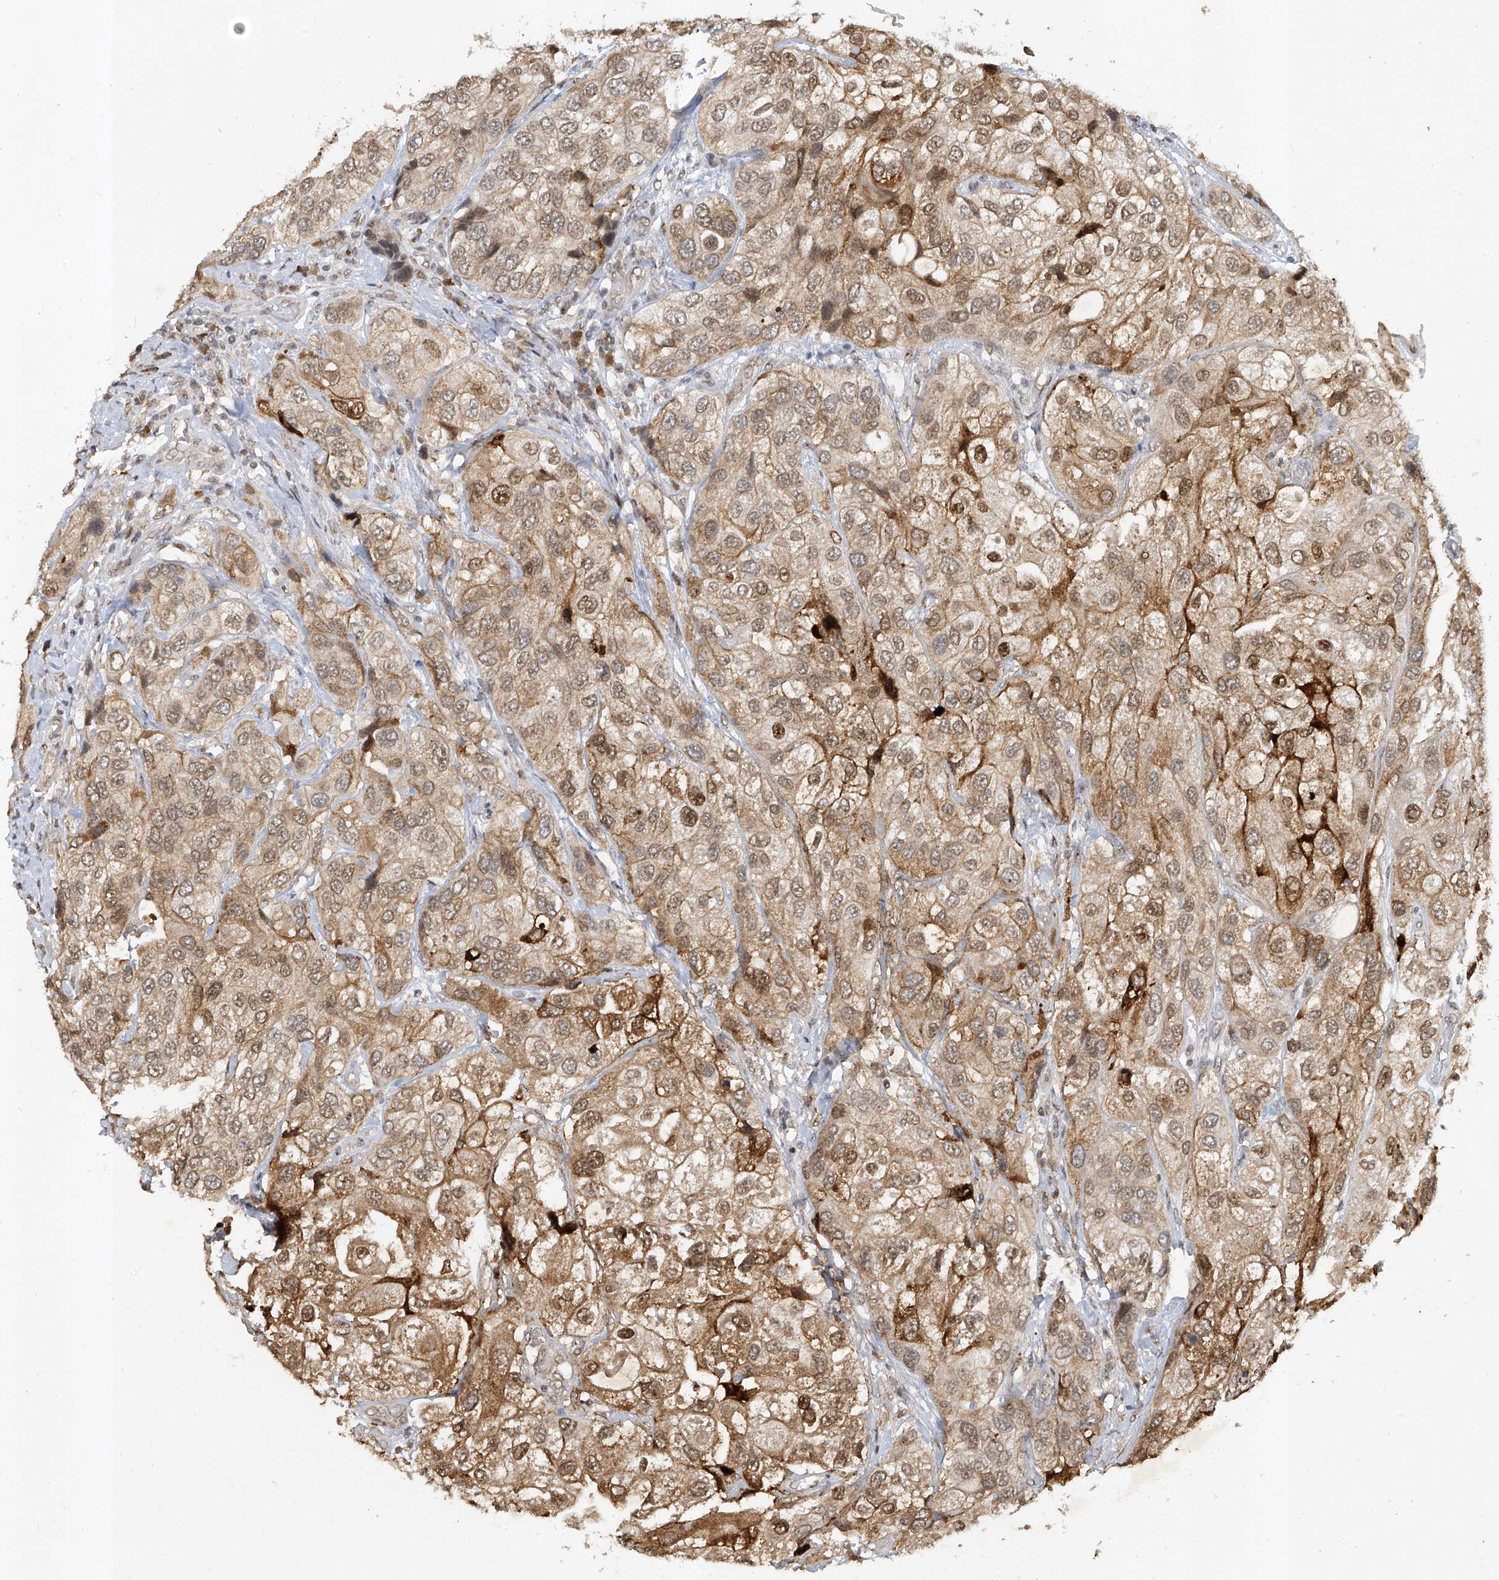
{"staining": {"intensity": "moderate", "quantity": ">75%", "location": "cytoplasmic/membranous,nuclear"}, "tissue": "urothelial cancer", "cell_type": "Tumor cells", "image_type": "cancer", "snomed": [{"axis": "morphology", "description": "Urothelial carcinoma, High grade"}, {"axis": "topography", "description": "Urinary bladder"}], "caption": "This is an image of immunohistochemistry (IHC) staining of urothelial carcinoma (high-grade), which shows moderate positivity in the cytoplasmic/membranous and nuclear of tumor cells.", "gene": "ATRIP", "patient": {"sex": "female", "age": 64}}